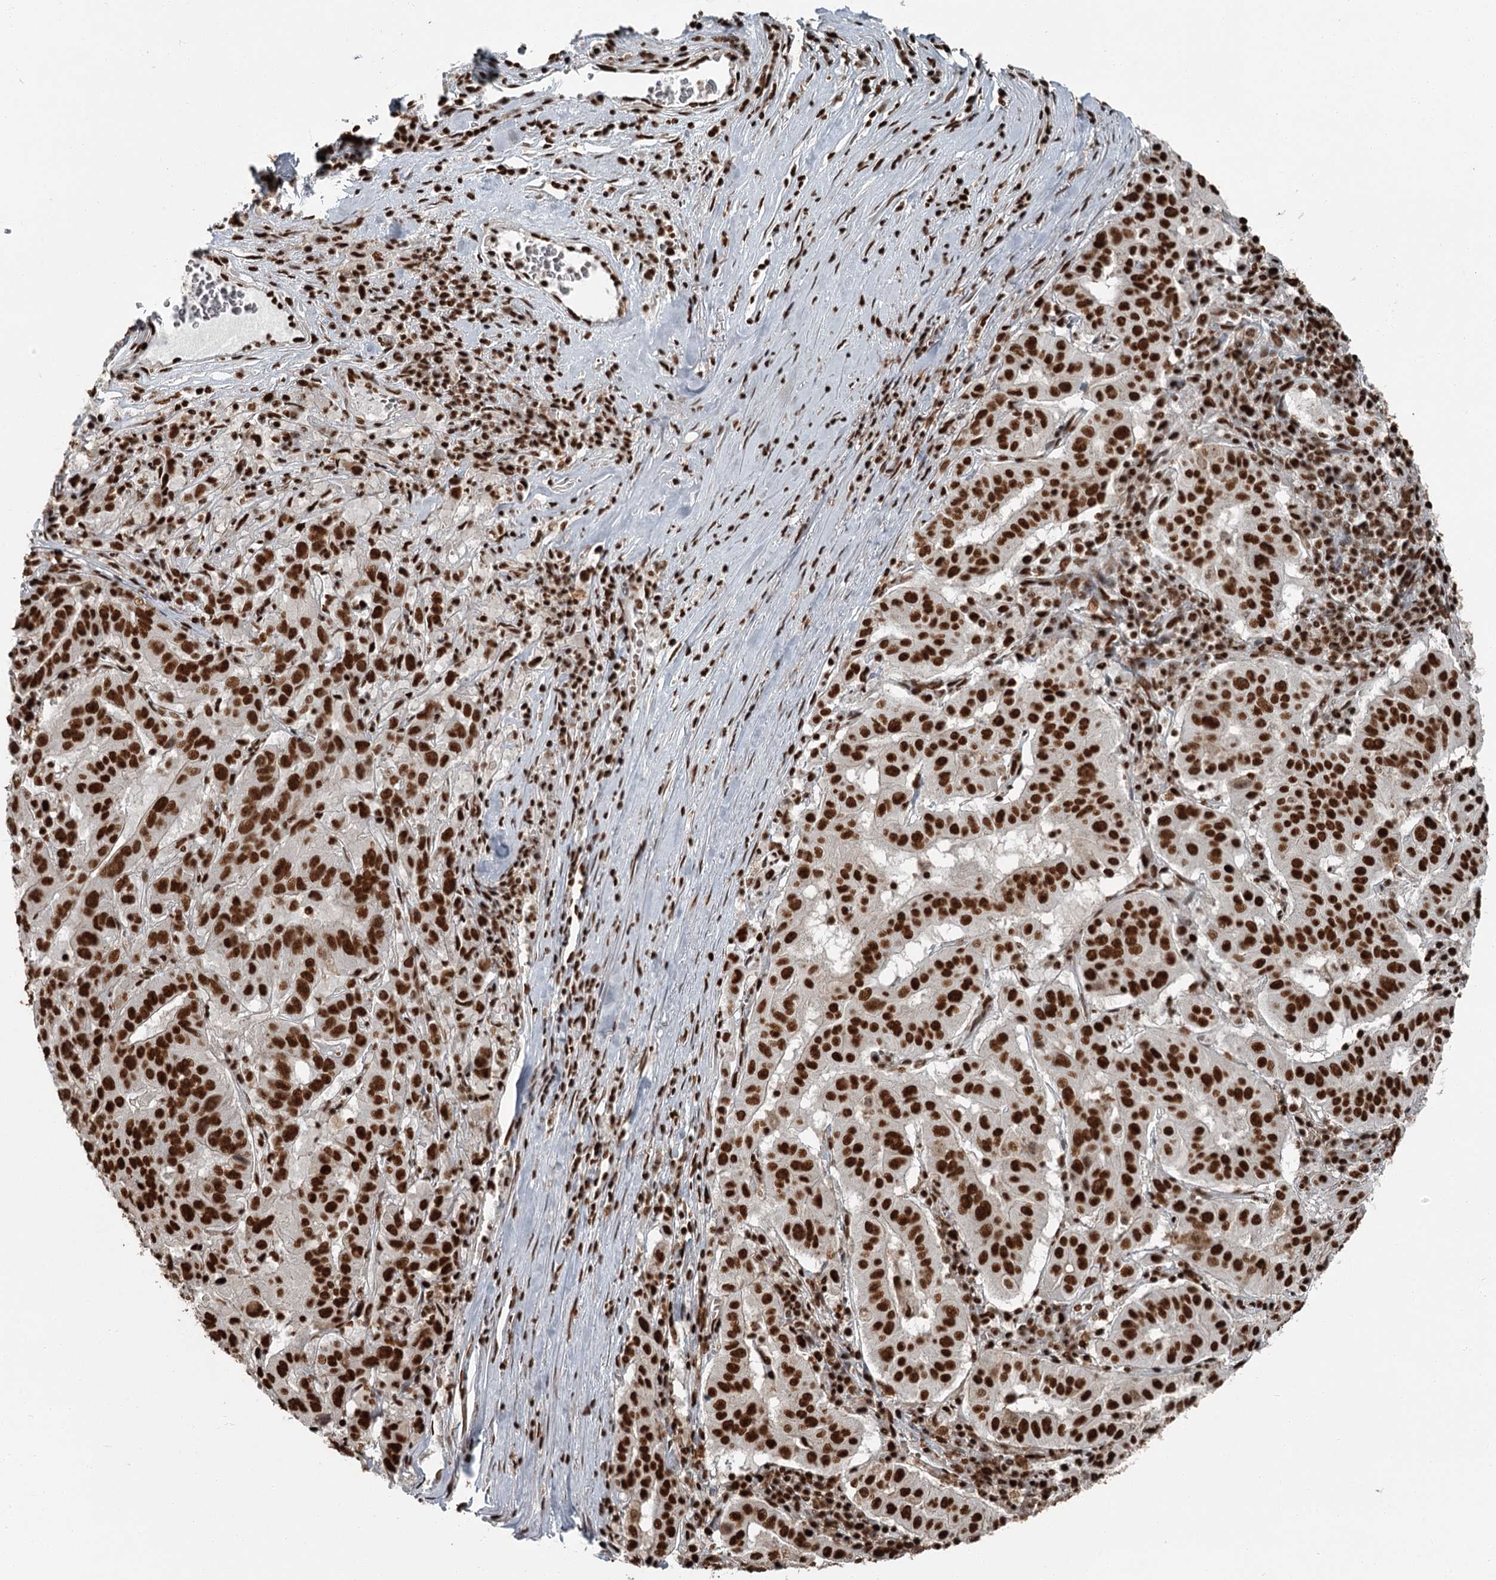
{"staining": {"intensity": "strong", "quantity": ">75%", "location": "nuclear"}, "tissue": "pancreatic cancer", "cell_type": "Tumor cells", "image_type": "cancer", "snomed": [{"axis": "morphology", "description": "Adenocarcinoma, NOS"}, {"axis": "topography", "description": "Pancreas"}], "caption": "Strong nuclear expression for a protein is seen in about >75% of tumor cells of adenocarcinoma (pancreatic) using immunohistochemistry (IHC).", "gene": "RBBP7", "patient": {"sex": "male", "age": 63}}